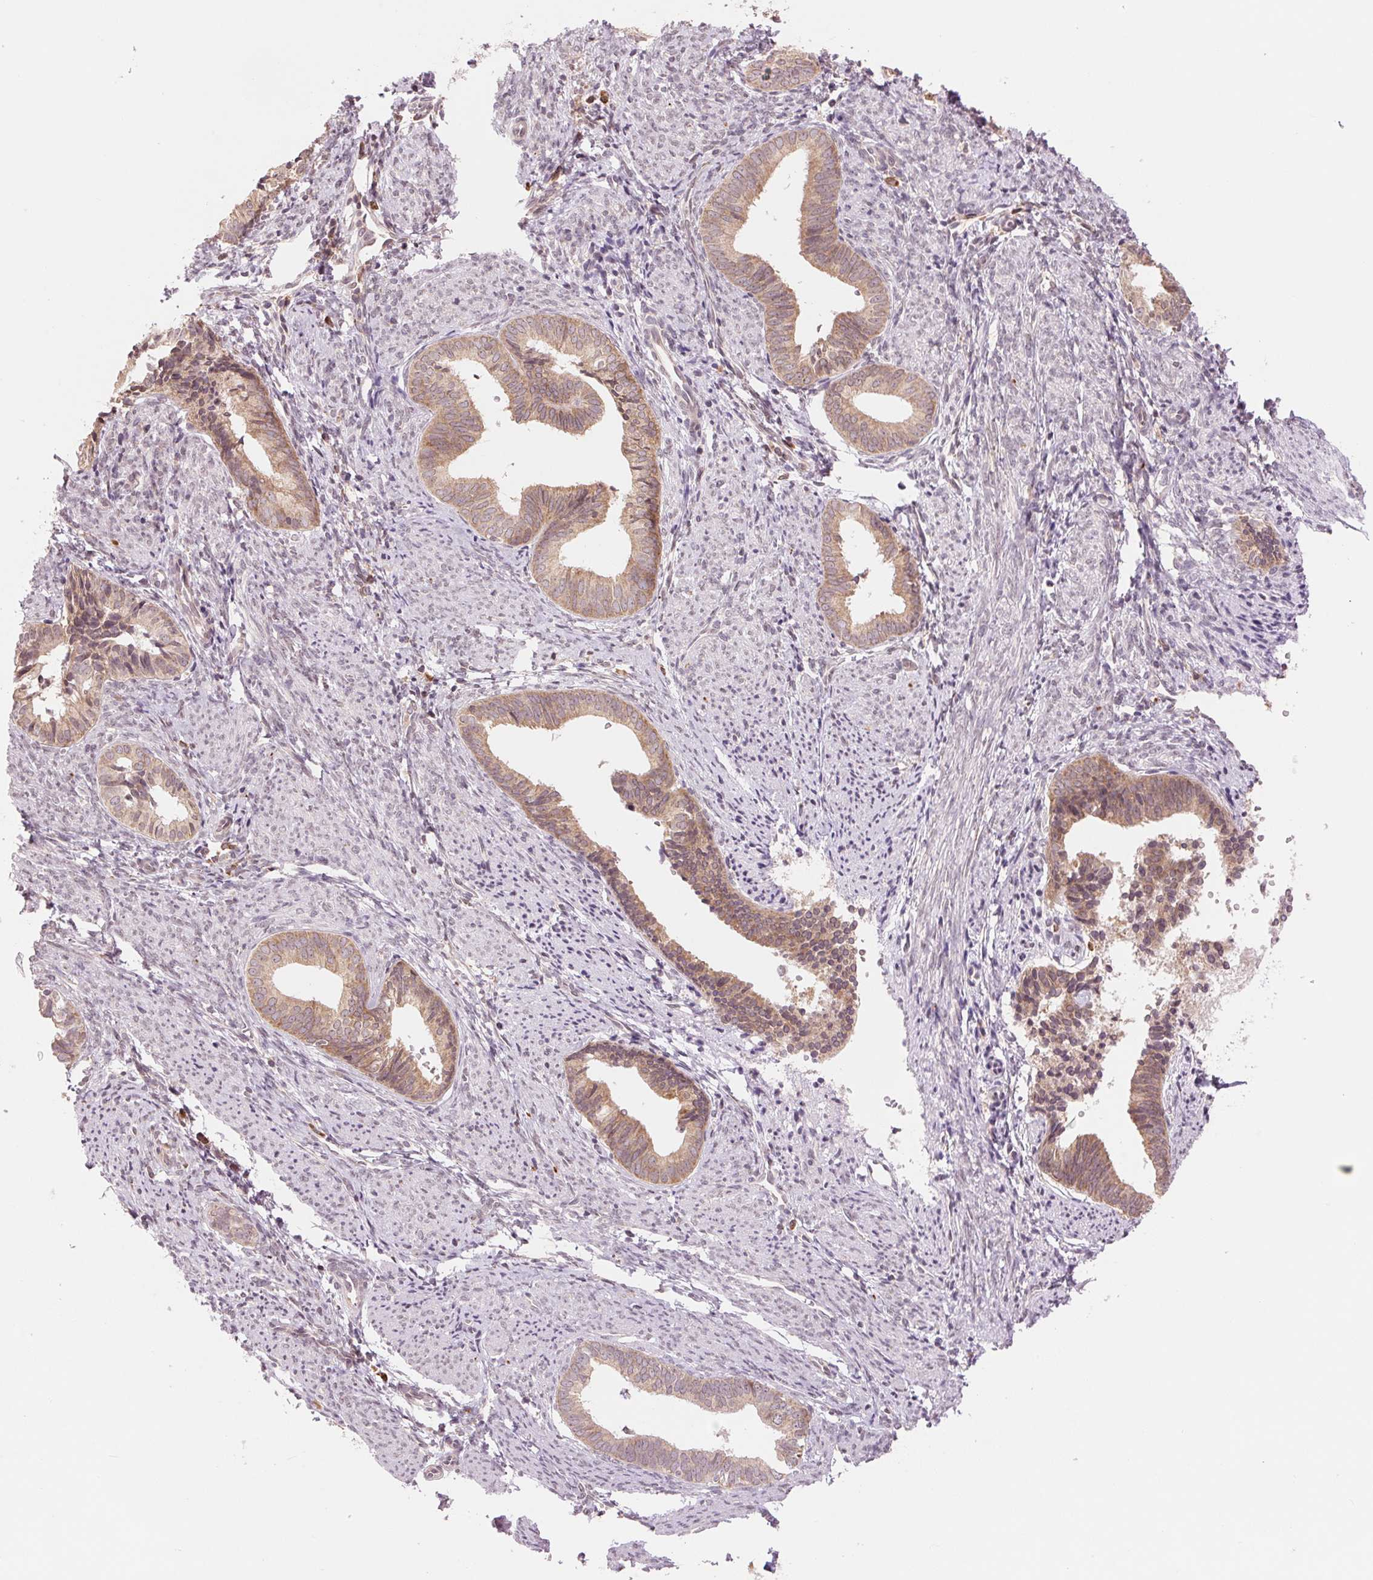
{"staining": {"intensity": "moderate", "quantity": "25%-75%", "location": "cytoplasmic/membranous"}, "tissue": "endometrial cancer", "cell_type": "Tumor cells", "image_type": "cancer", "snomed": [{"axis": "morphology", "description": "Adenocarcinoma, NOS"}, {"axis": "topography", "description": "Endometrium"}], "caption": "An immunohistochemistry (IHC) histopathology image of tumor tissue is shown. Protein staining in brown shows moderate cytoplasmic/membranous positivity in adenocarcinoma (endometrial) within tumor cells.", "gene": "TECR", "patient": {"sex": "female", "age": 75}}